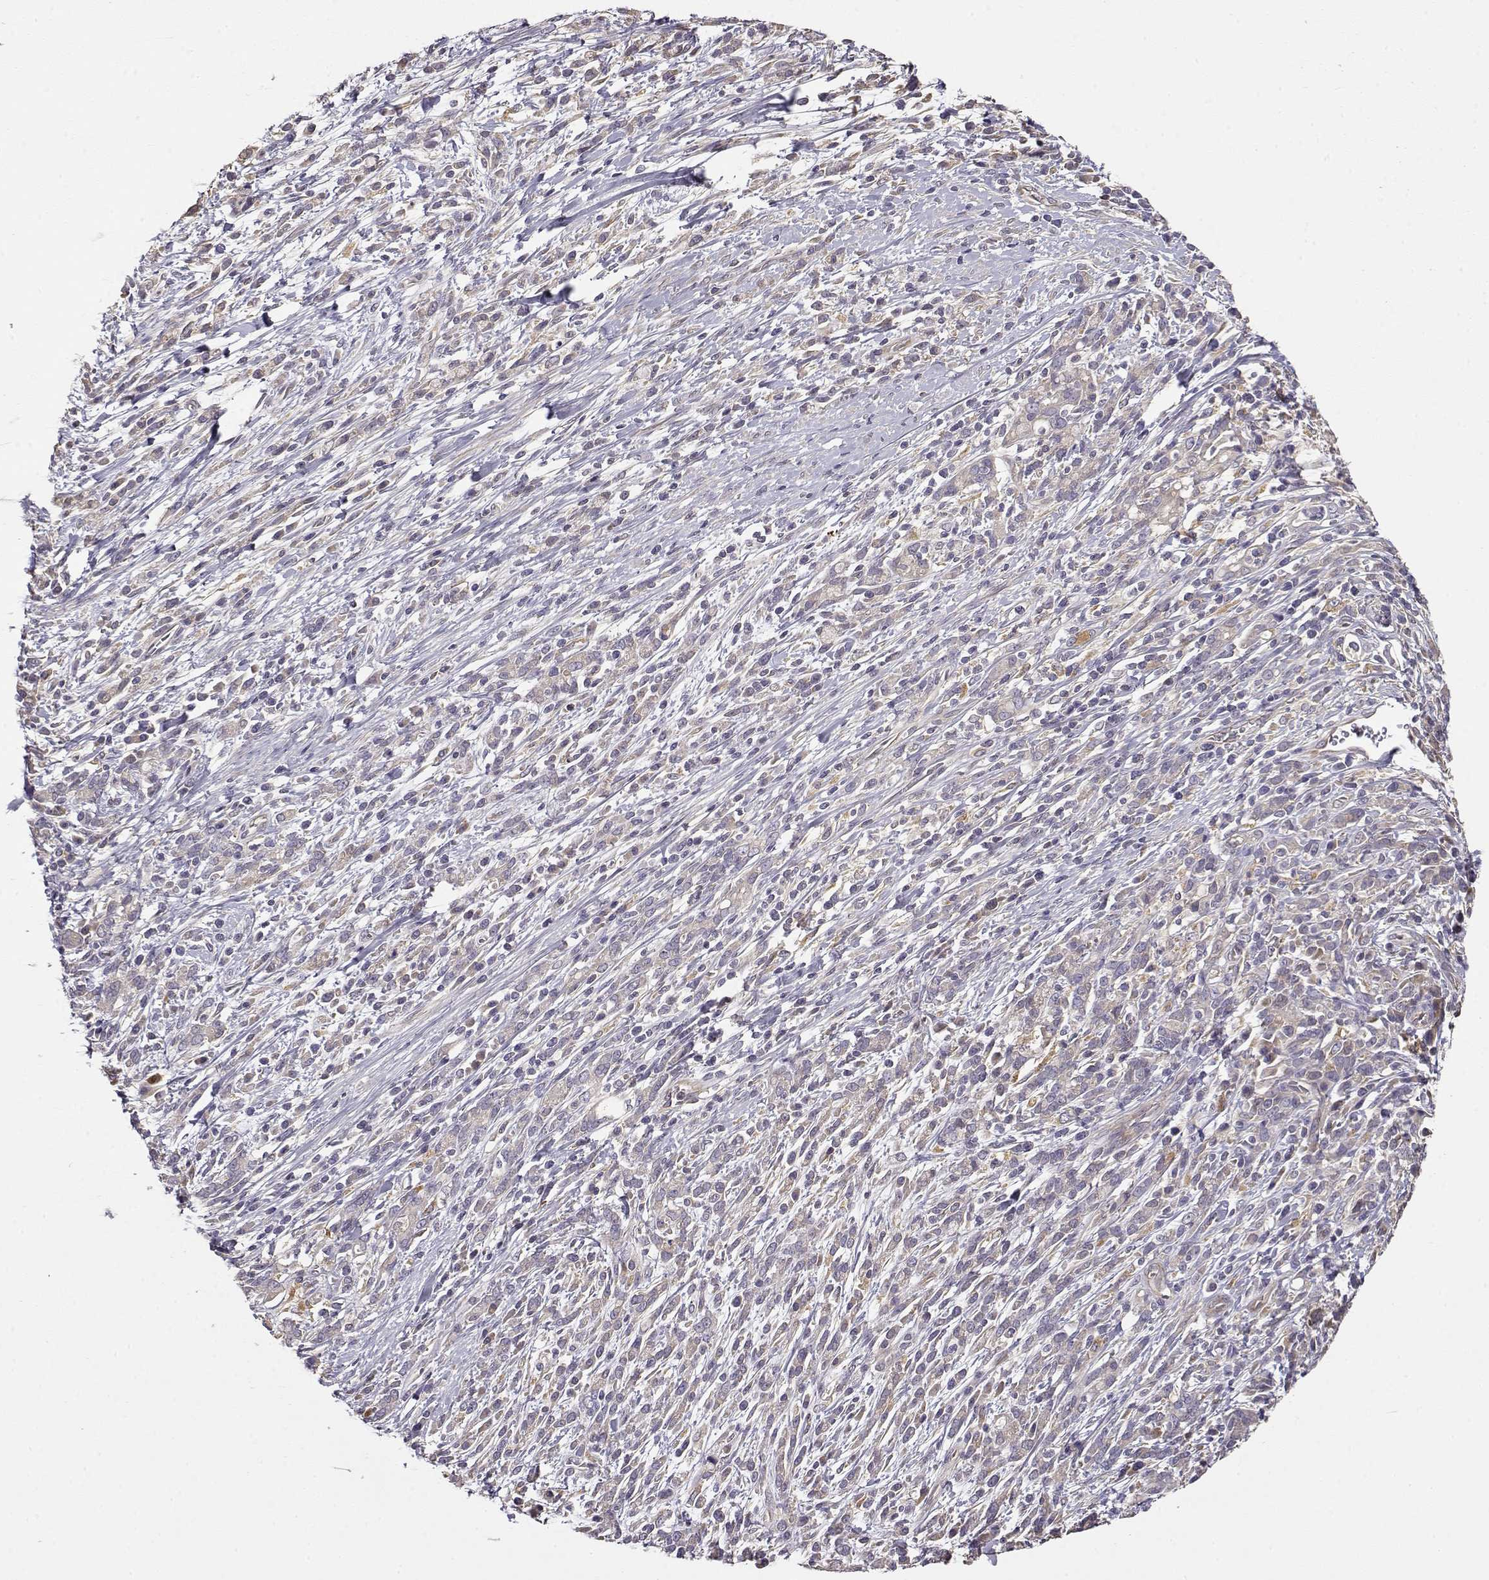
{"staining": {"intensity": "negative", "quantity": "none", "location": "none"}, "tissue": "stomach cancer", "cell_type": "Tumor cells", "image_type": "cancer", "snomed": [{"axis": "morphology", "description": "Adenocarcinoma, NOS"}, {"axis": "topography", "description": "Stomach"}], "caption": "Immunohistochemistry photomicrograph of neoplastic tissue: stomach adenocarcinoma stained with DAB (3,3'-diaminobenzidine) demonstrates no significant protein positivity in tumor cells.", "gene": "CRIM1", "patient": {"sex": "female", "age": 57}}